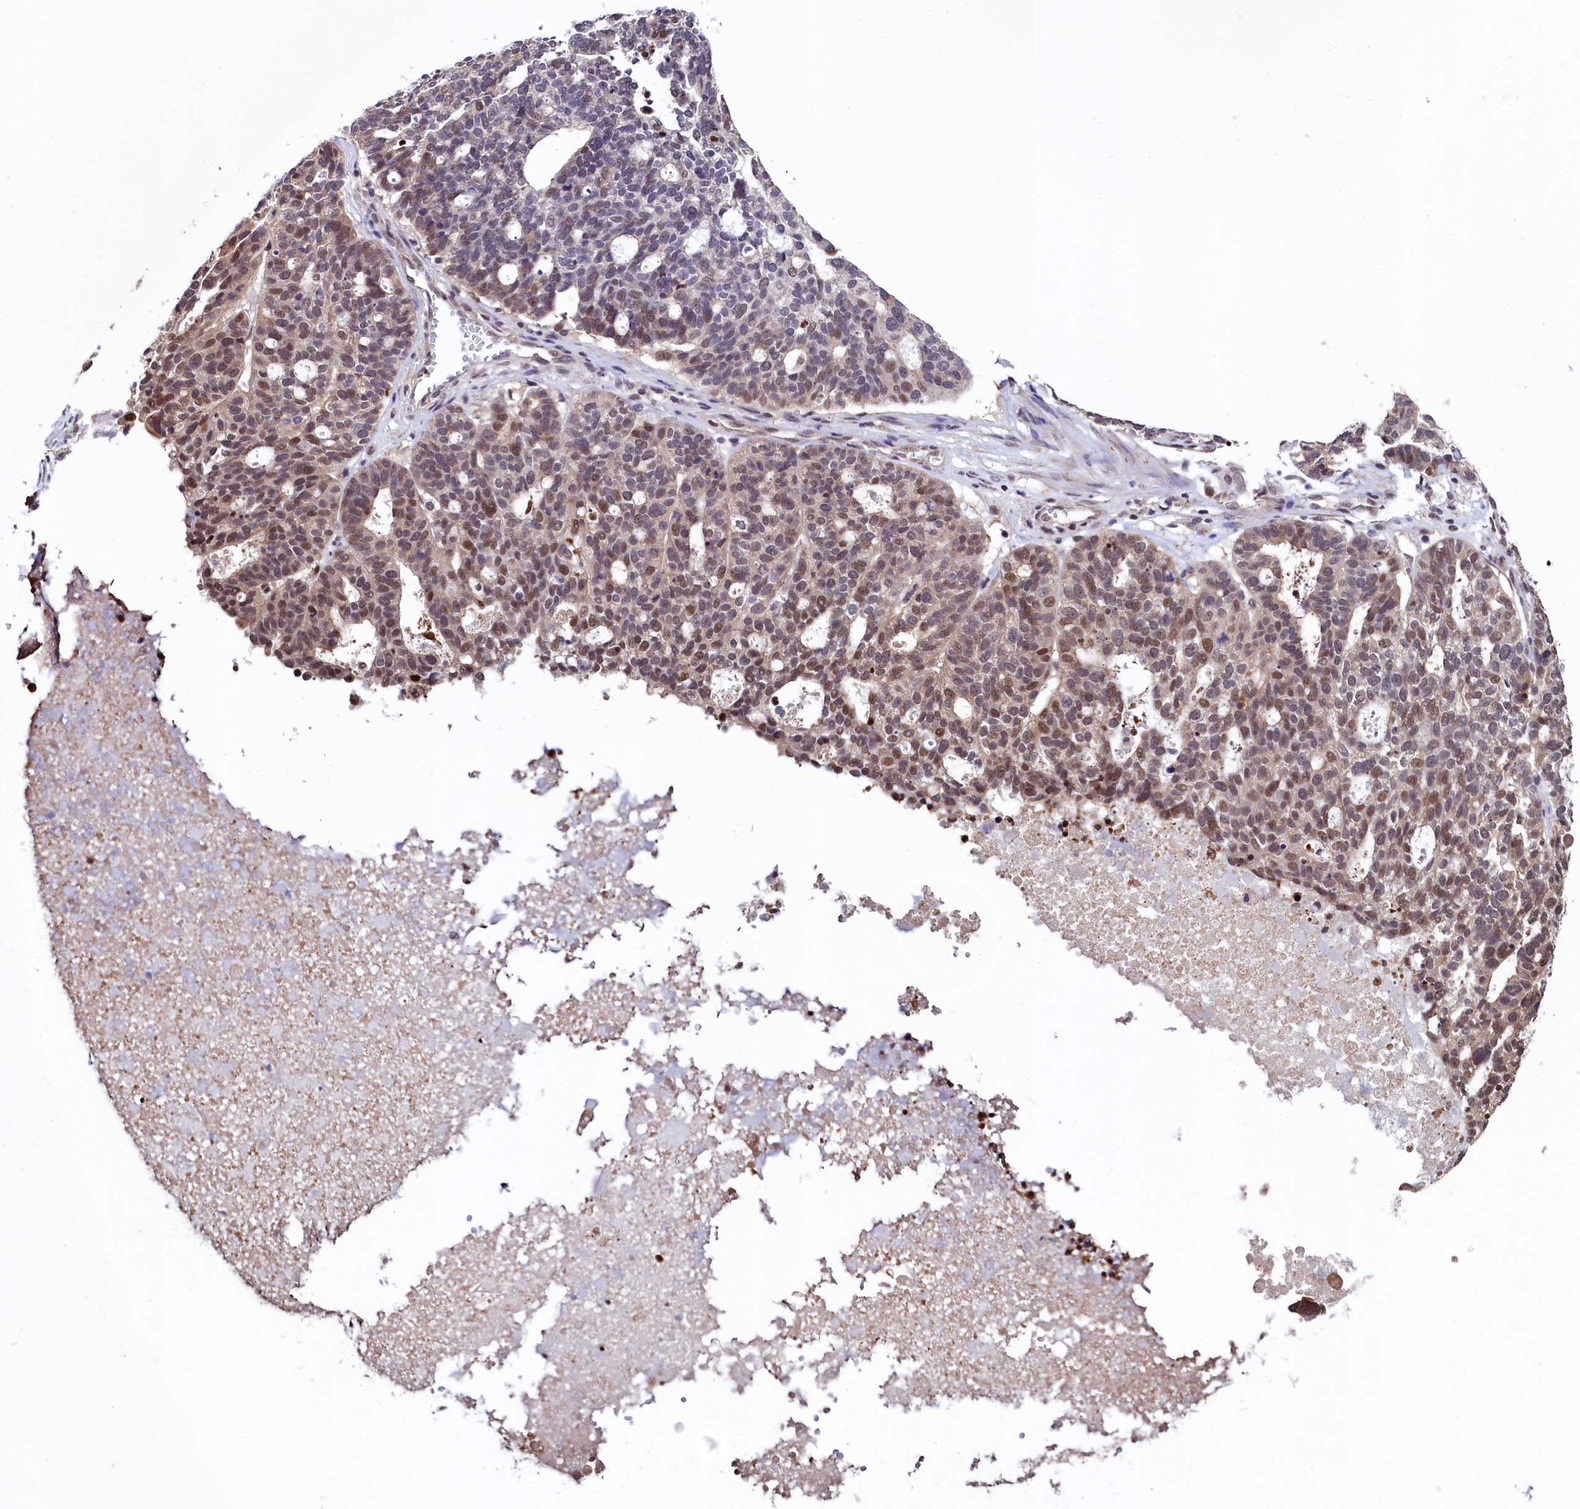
{"staining": {"intensity": "moderate", "quantity": "25%-75%", "location": "nuclear"}, "tissue": "ovarian cancer", "cell_type": "Tumor cells", "image_type": "cancer", "snomed": [{"axis": "morphology", "description": "Cystadenocarcinoma, serous, NOS"}, {"axis": "topography", "description": "Ovary"}], "caption": "There is medium levels of moderate nuclear positivity in tumor cells of ovarian cancer, as demonstrated by immunohistochemical staining (brown color).", "gene": "LEO1", "patient": {"sex": "female", "age": 59}}